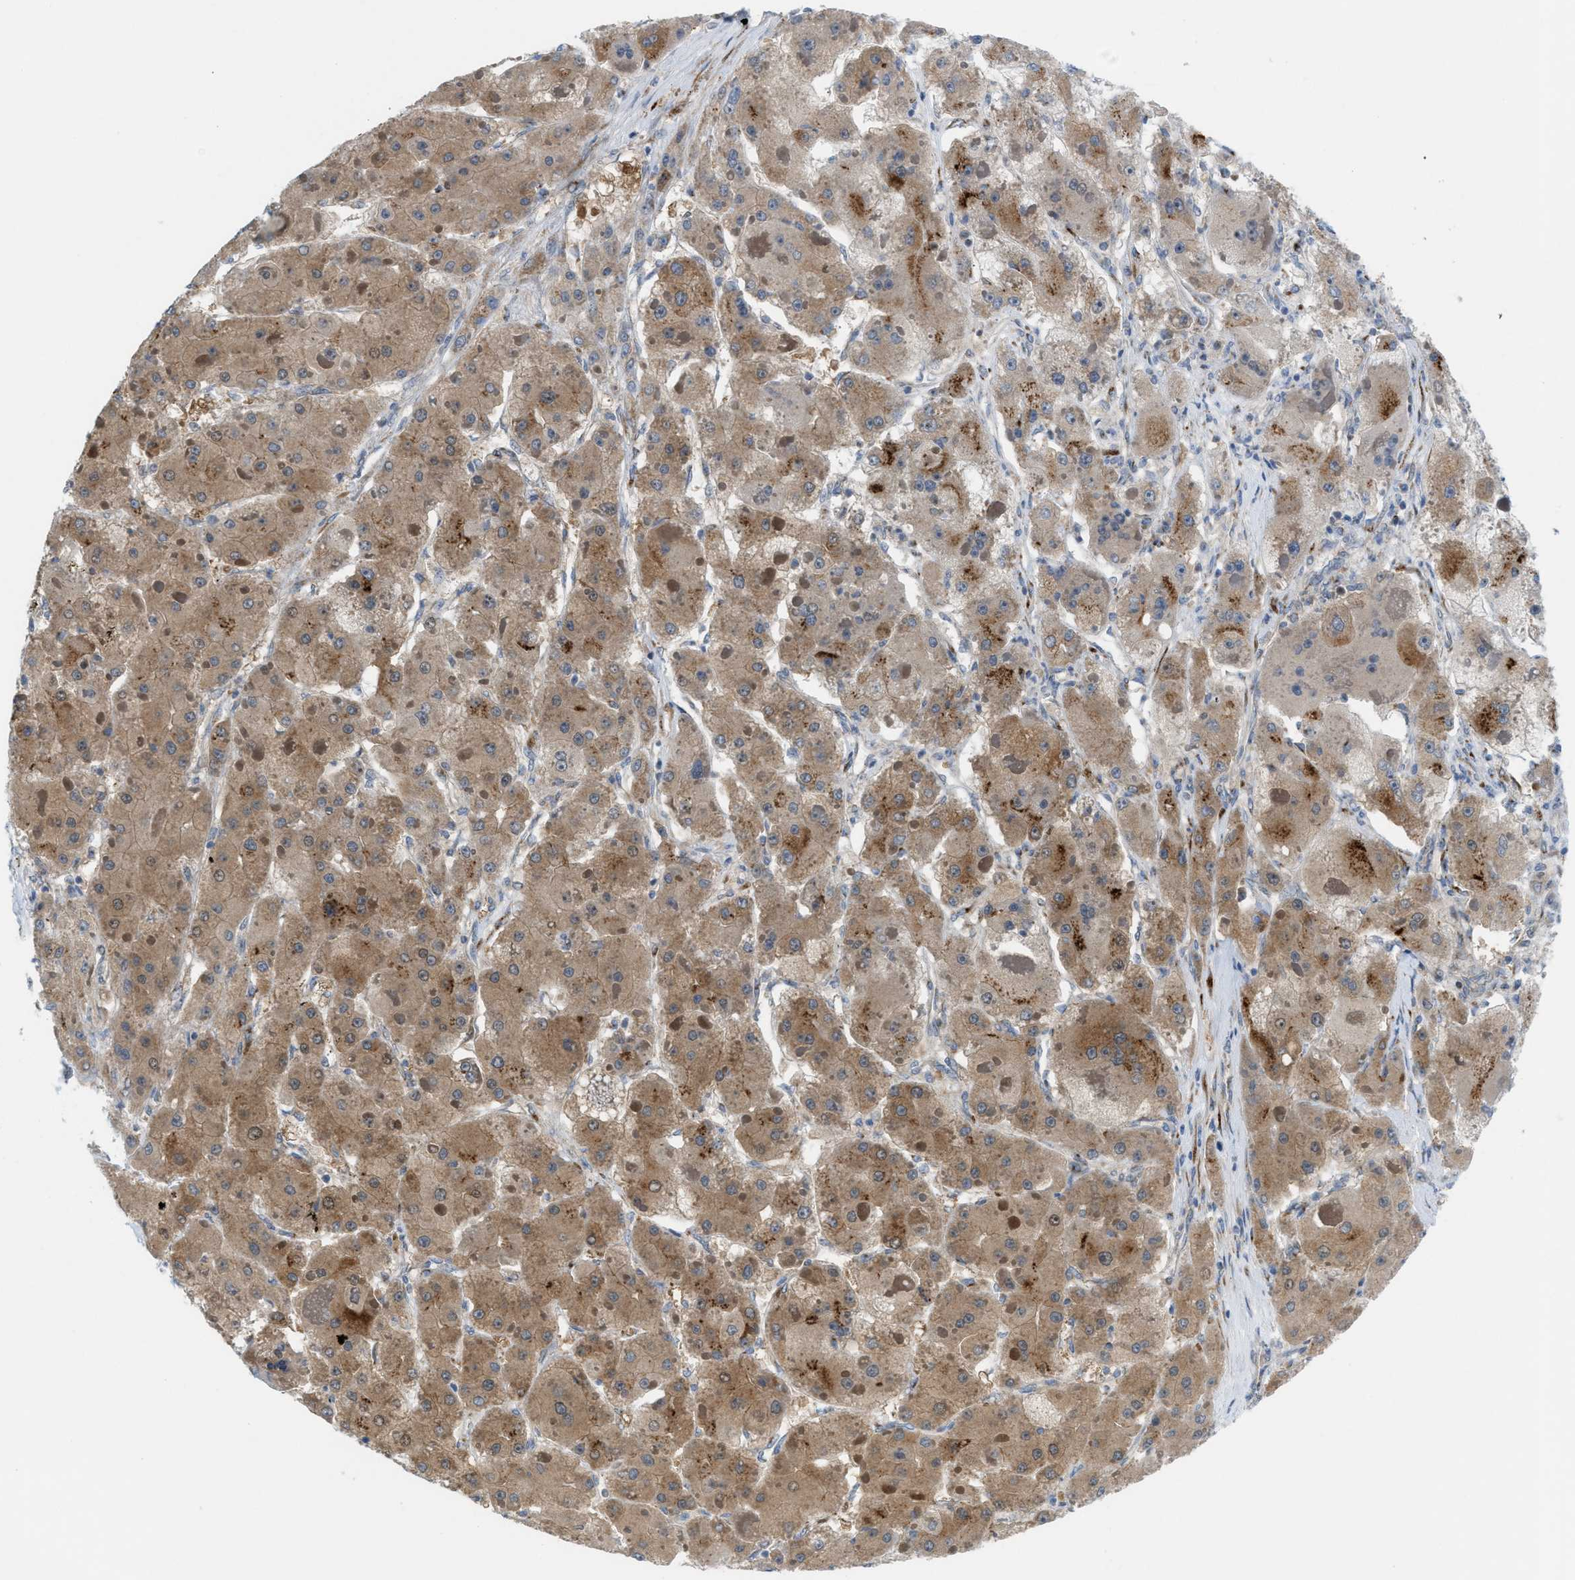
{"staining": {"intensity": "moderate", "quantity": ">75%", "location": "cytoplasmic/membranous"}, "tissue": "liver cancer", "cell_type": "Tumor cells", "image_type": "cancer", "snomed": [{"axis": "morphology", "description": "Carcinoma, Hepatocellular, NOS"}, {"axis": "topography", "description": "Liver"}], "caption": "Immunohistochemistry (IHC) image of human liver cancer (hepatocellular carcinoma) stained for a protein (brown), which displays medium levels of moderate cytoplasmic/membranous positivity in about >75% of tumor cells.", "gene": "SLC38A10", "patient": {"sex": "female", "age": 73}}